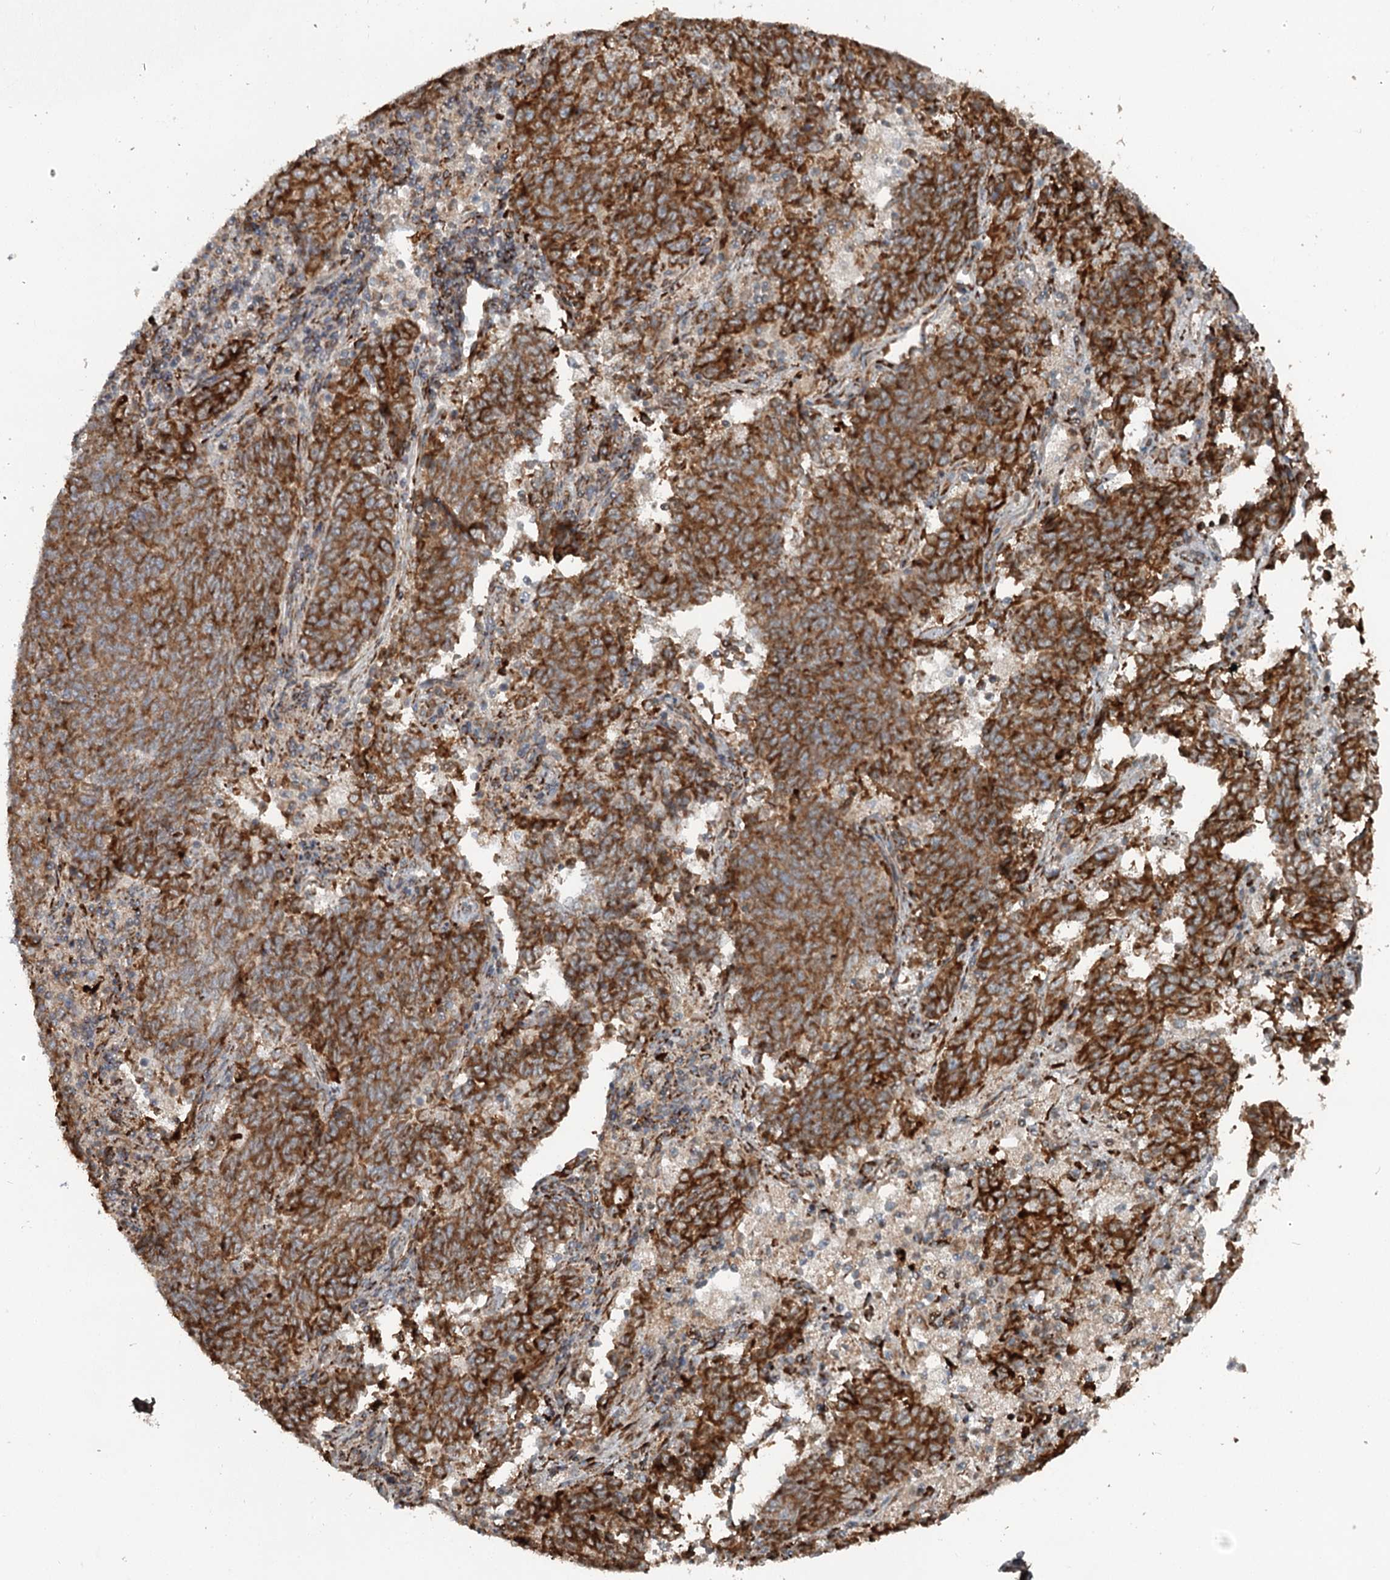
{"staining": {"intensity": "strong", "quantity": ">75%", "location": "cytoplasmic/membranous"}, "tissue": "endometrial cancer", "cell_type": "Tumor cells", "image_type": "cancer", "snomed": [{"axis": "morphology", "description": "Adenocarcinoma, NOS"}, {"axis": "topography", "description": "Endometrium"}], "caption": "Approximately >75% of tumor cells in endometrial cancer show strong cytoplasmic/membranous protein positivity as visualized by brown immunohistochemical staining.", "gene": "RASSF8", "patient": {"sex": "female", "age": 80}}